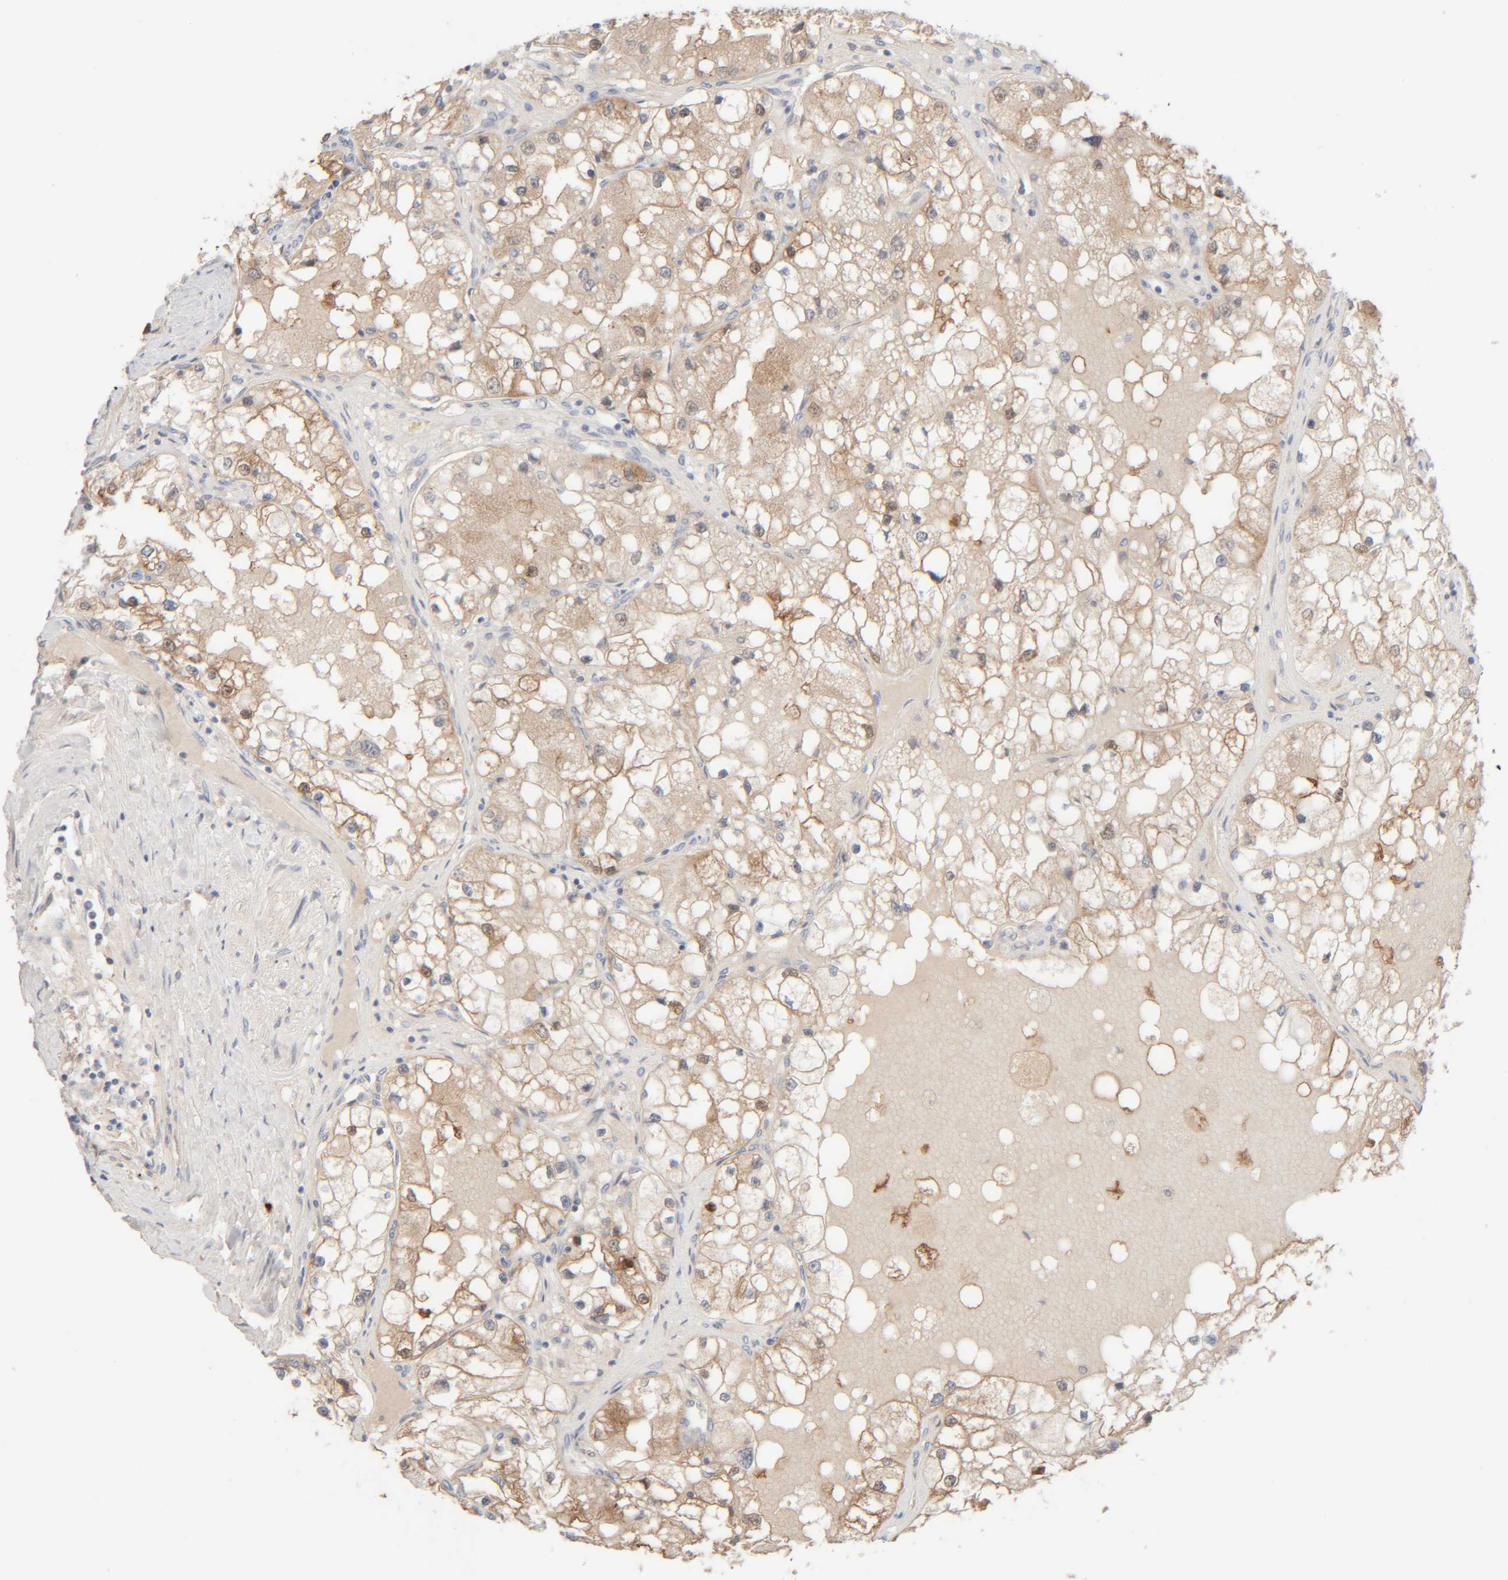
{"staining": {"intensity": "weak", "quantity": "25%-75%", "location": "cytoplasmic/membranous,nuclear"}, "tissue": "renal cancer", "cell_type": "Tumor cells", "image_type": "cancer", "snomed": [{"axis": "morphology", "description": "Adenocarcinoma, NOS"}, {"axis": "topography", "description": "Kidney"}], "caption": "This image demonstrates renal cancer (adenocarcinoma) stained with immunohistochemistry to label a protein in brown. The cytoplasmic/membranous and nuclear of tumor cells show weak positivity for the protein. Nuclei are counter-stained blue.", "gene": "RIDA", "patient": {"sex": "male", "age": 68}}